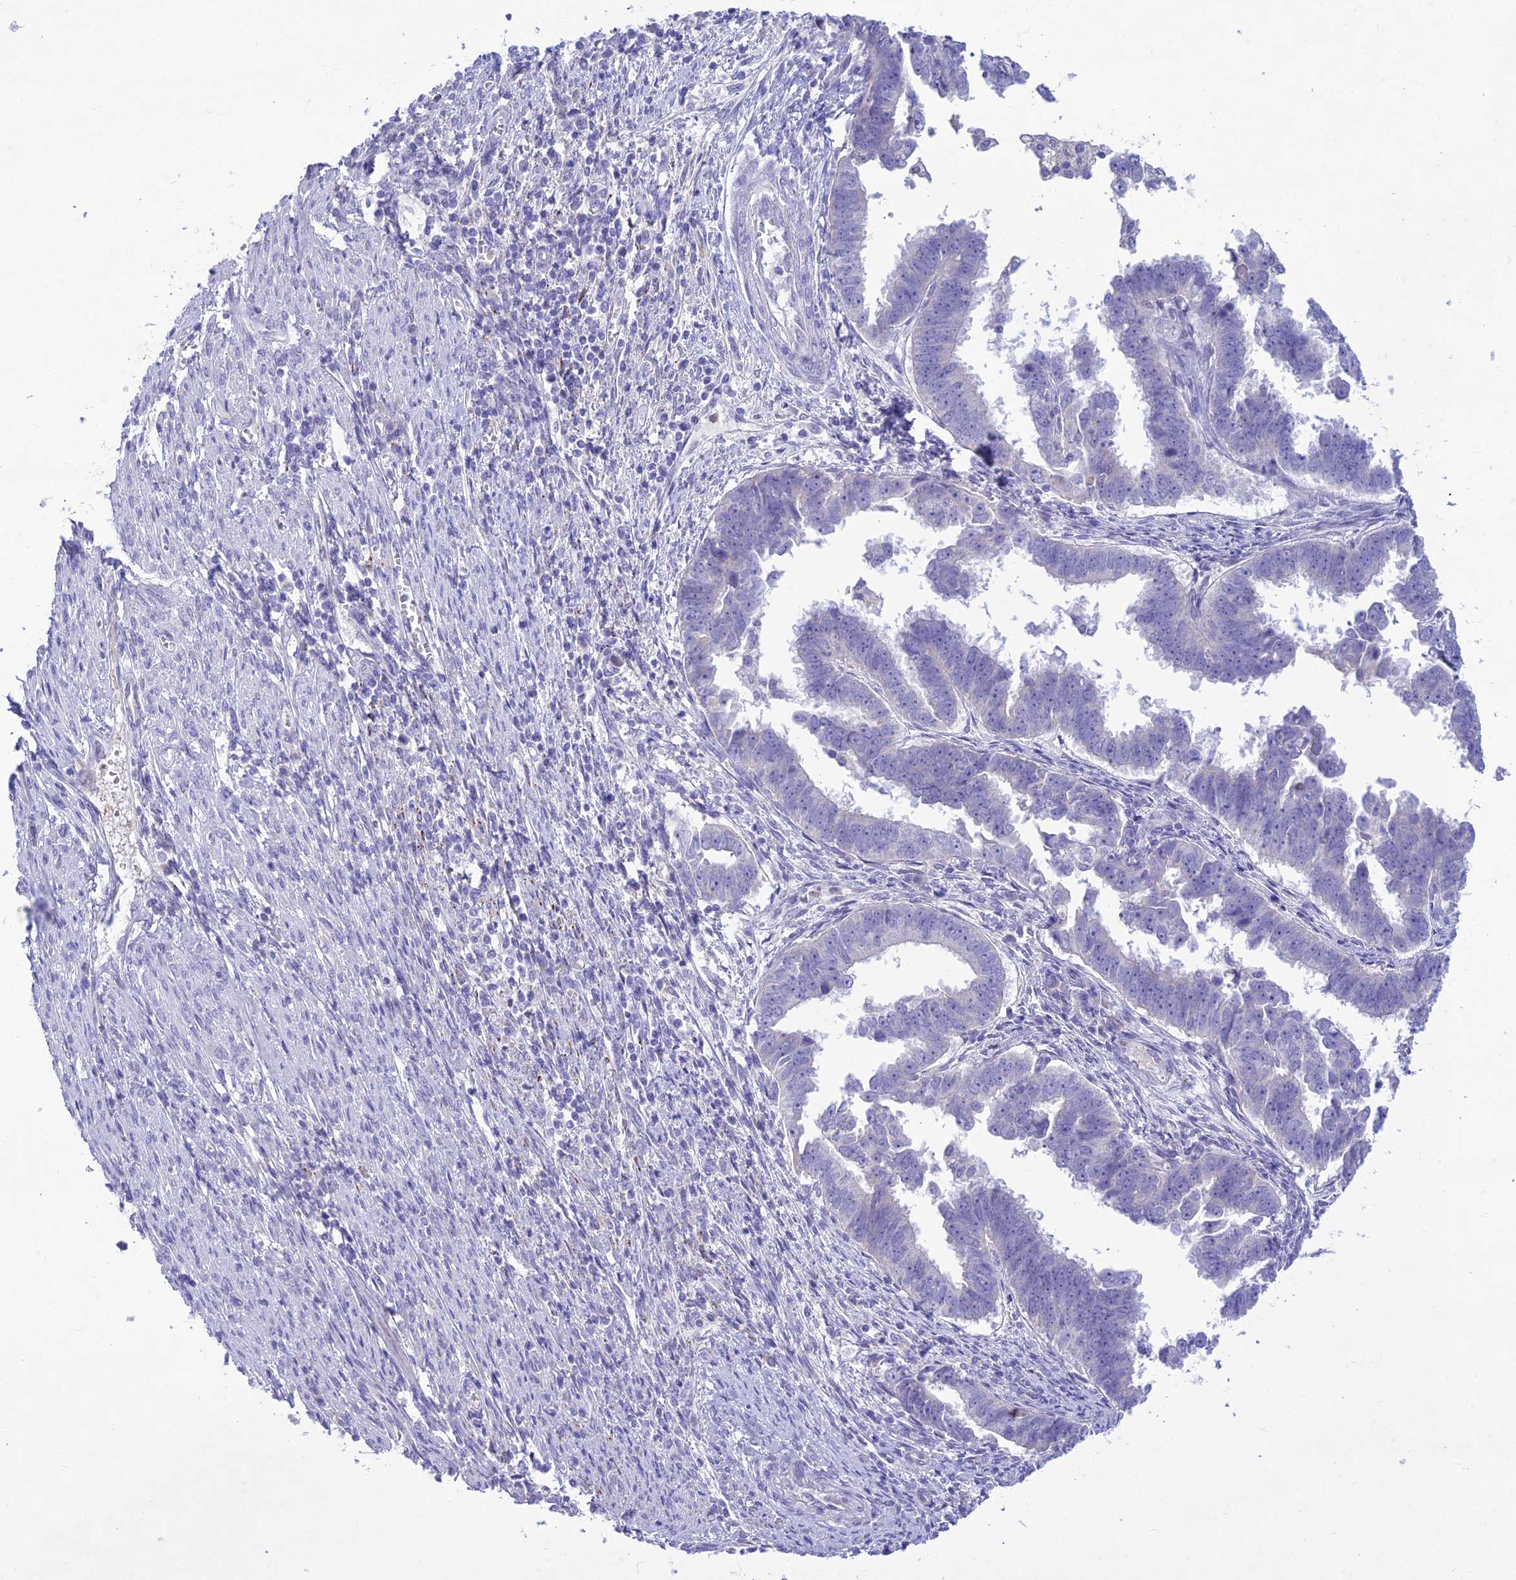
{"staining": {"intensity": "negative", "quantity": "none", "location": "none"}, "tissue": "endometrial cancer", "cell_type": "Tumor cells", "image_type": "cancer", "snomed": [{"axis": "morphology", "description": "Adenocarcinoma, NOS"}, {"axis": "topography", "description": "Endometrium"}], "caption": "This is a histopathology image of IHC staining of endometrial cancer (adenocarcinoma), which shows no positivity in tumor cells.", "gene": "SLC13A5", "patient": {"sex": "female", "age": 75}}